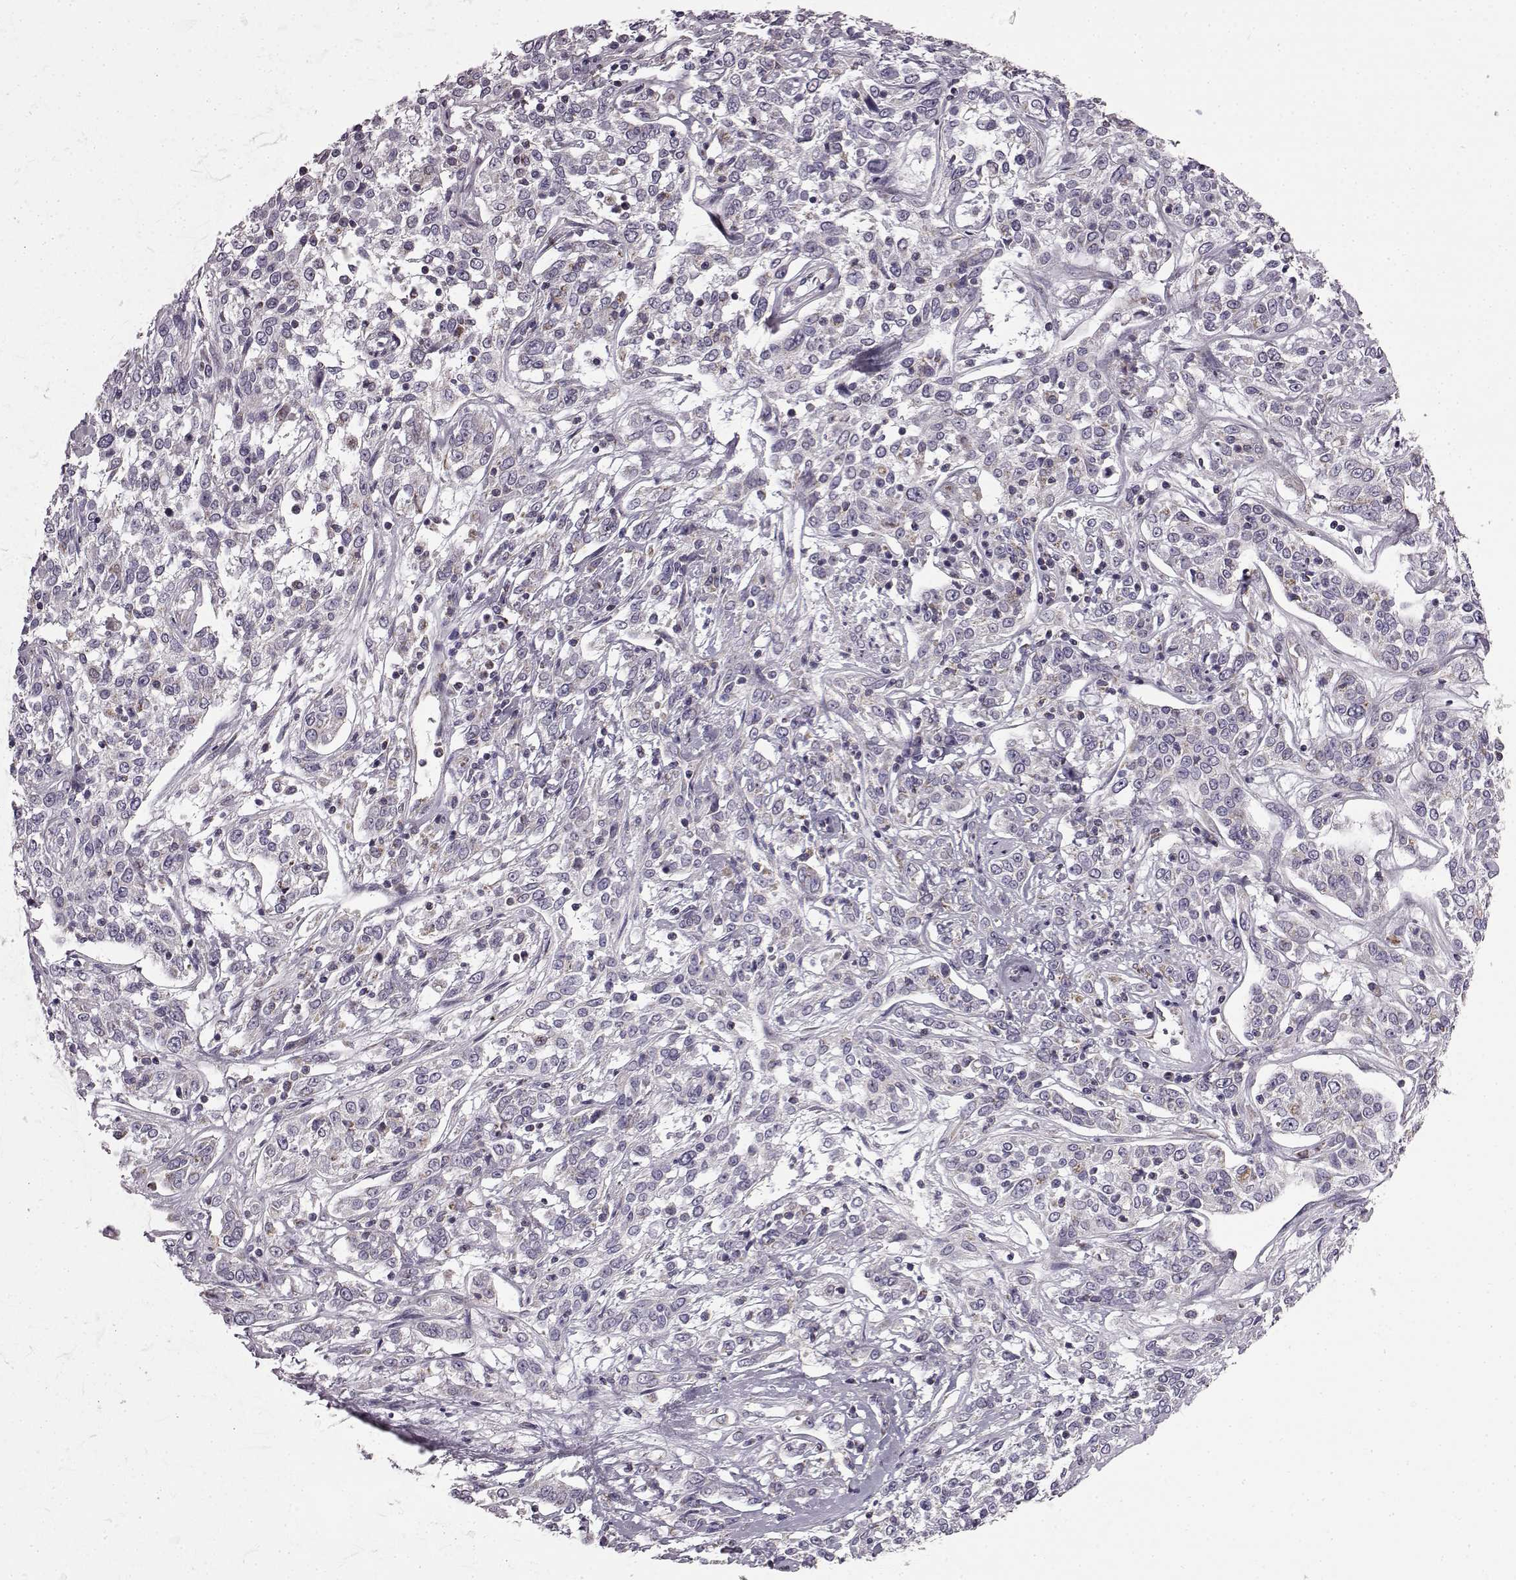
{"staining": {"intensity": "negative", "quantity": "none", "location": "none"}, "tissue": "cervical cancer", "cell_type": "Tumor cells", "image_type": "cancer", "snomed": [{"axis": "morphology", "description": "Adenocarcinoma, NOS"}, {"axis": "topography", "description": "Cervix"}], "caption": "Photomicrograph shows no significant protein positivity in tumor cells of cervical adenocarcinoma.", "gene": "FAM8A1", "patient": {"sex": "female", "age": 40}}